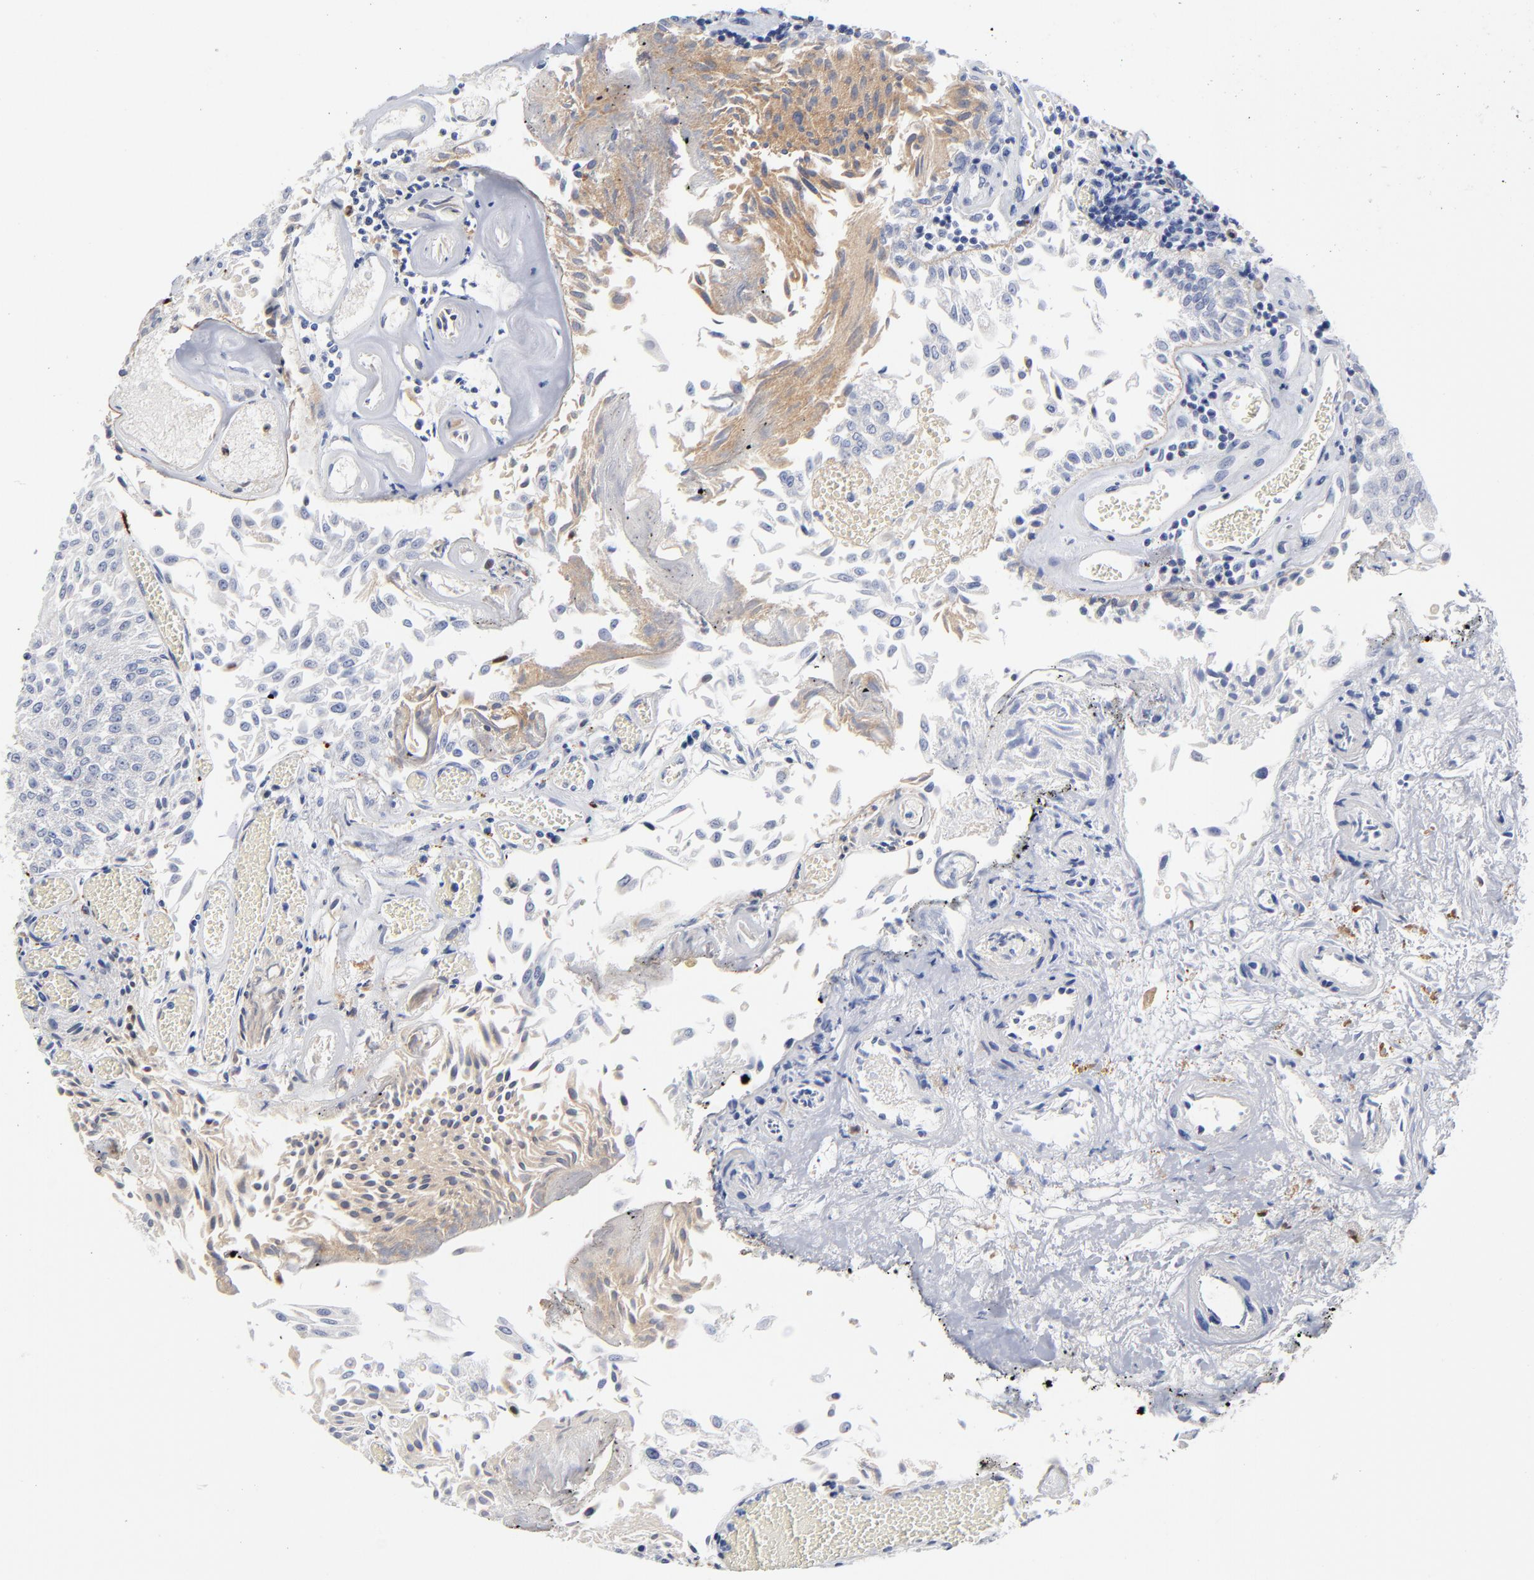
{"staining": {"intensity": "negative", "quantity": "none", "location": "none"}, "tissue": "urothelial cancer", "cell_type": "Tumor cells", "image_type": "cancer", "snomed": [{"axis": "morphology", "description": "Urothelial carcinoma, Low grade"}, {"axis": "topography", "description": "Urinary bladder"}], "caption": "Image shows no significant protein staining in tumor cells of urothelial cancer.", "gene": "PTP4A1", "patient": {"sex": "male", "age": 86}}